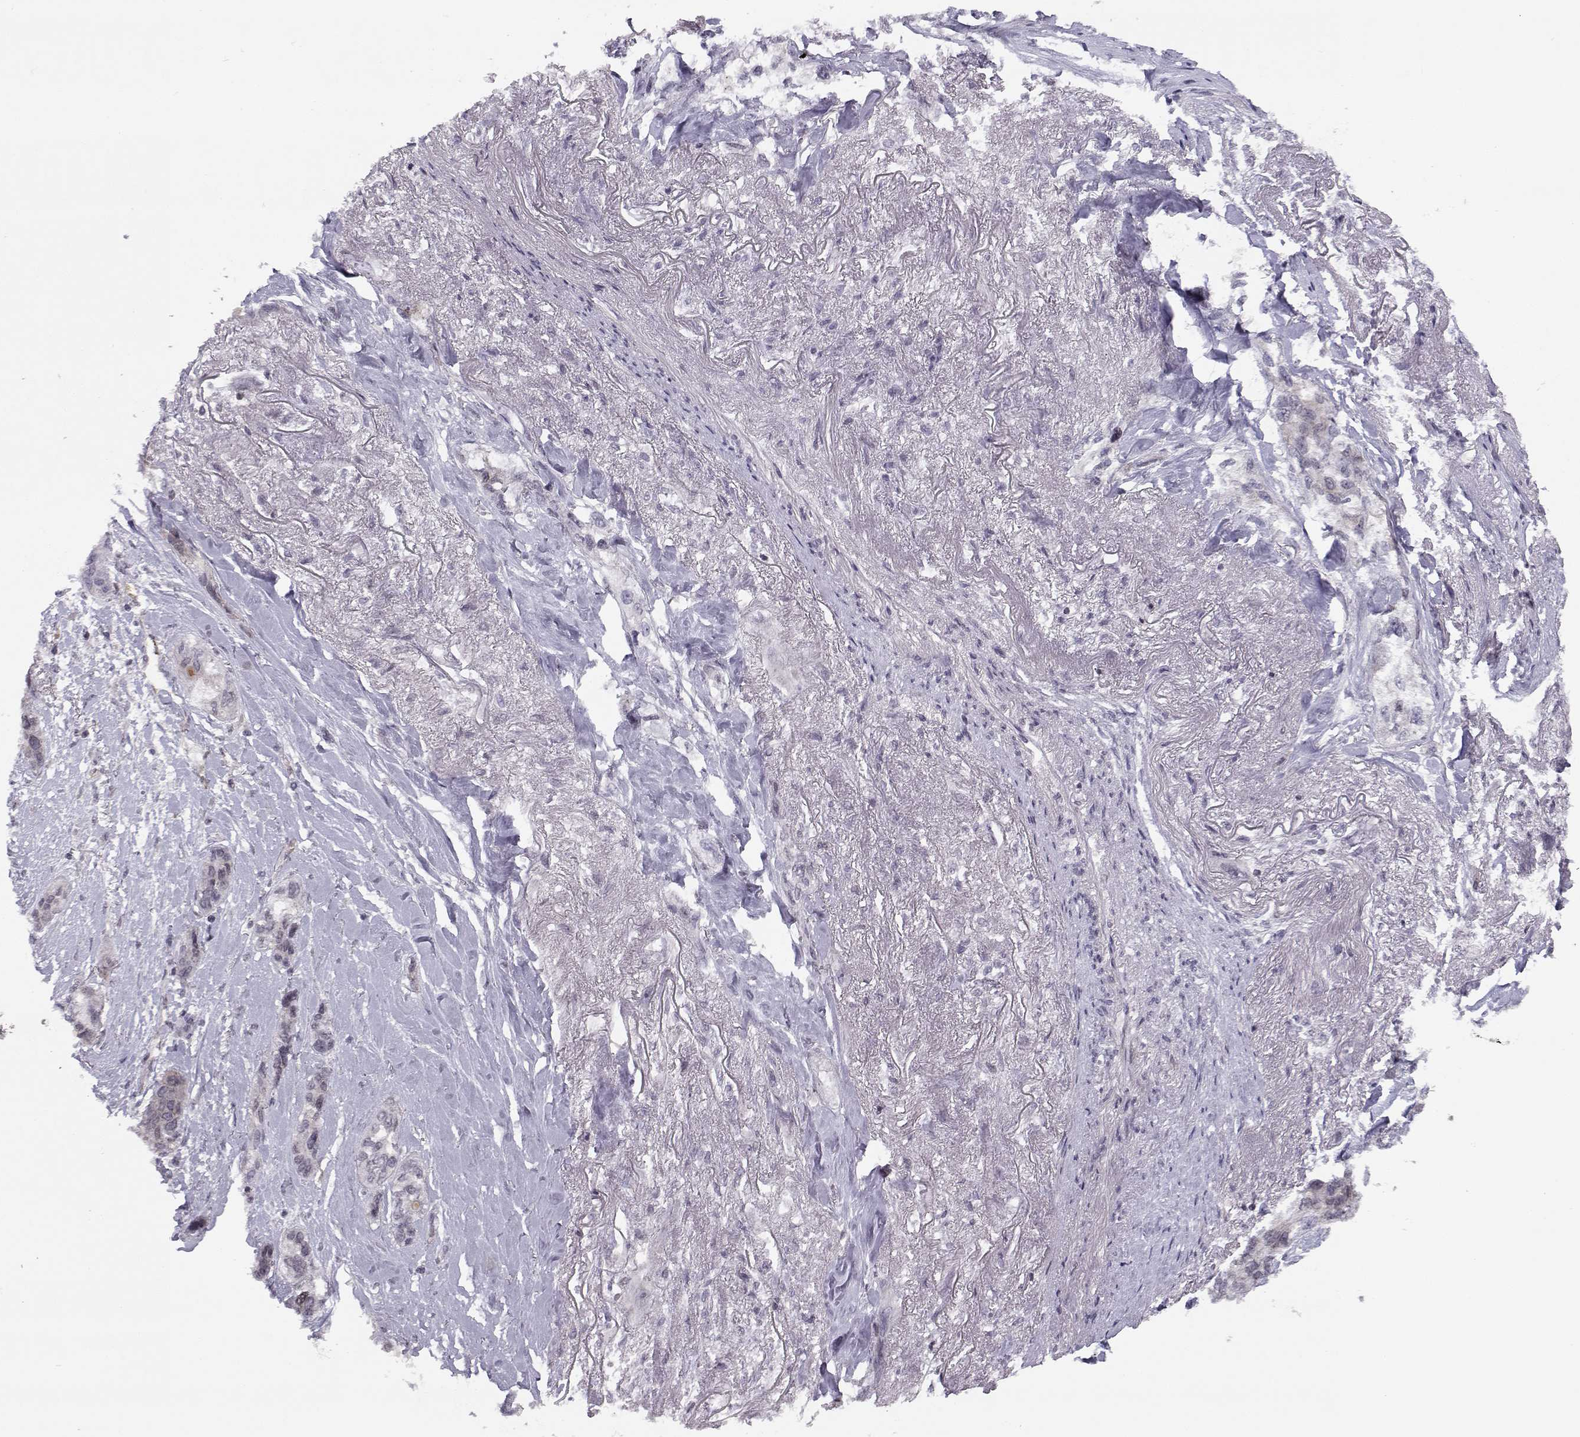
{"staining": {"intensity": "negative", "quantity": "none", "location": "none"}, "tissue": "lung cancer", "cell_type": "Tumor cells", "image_type": "cancer", "snomed": [{"axis": "morphology", "description": "Squamous cell carcinoma, NOS"}, {"axis": "topography", "description": "Lung"}], "caption": "The immunohistochemistry image has no significant expression in tumor cells of lung squamous cell carcinoma tissue.", "gene": "KIF13B", "patient": {"sex": "female", "age": 70}}